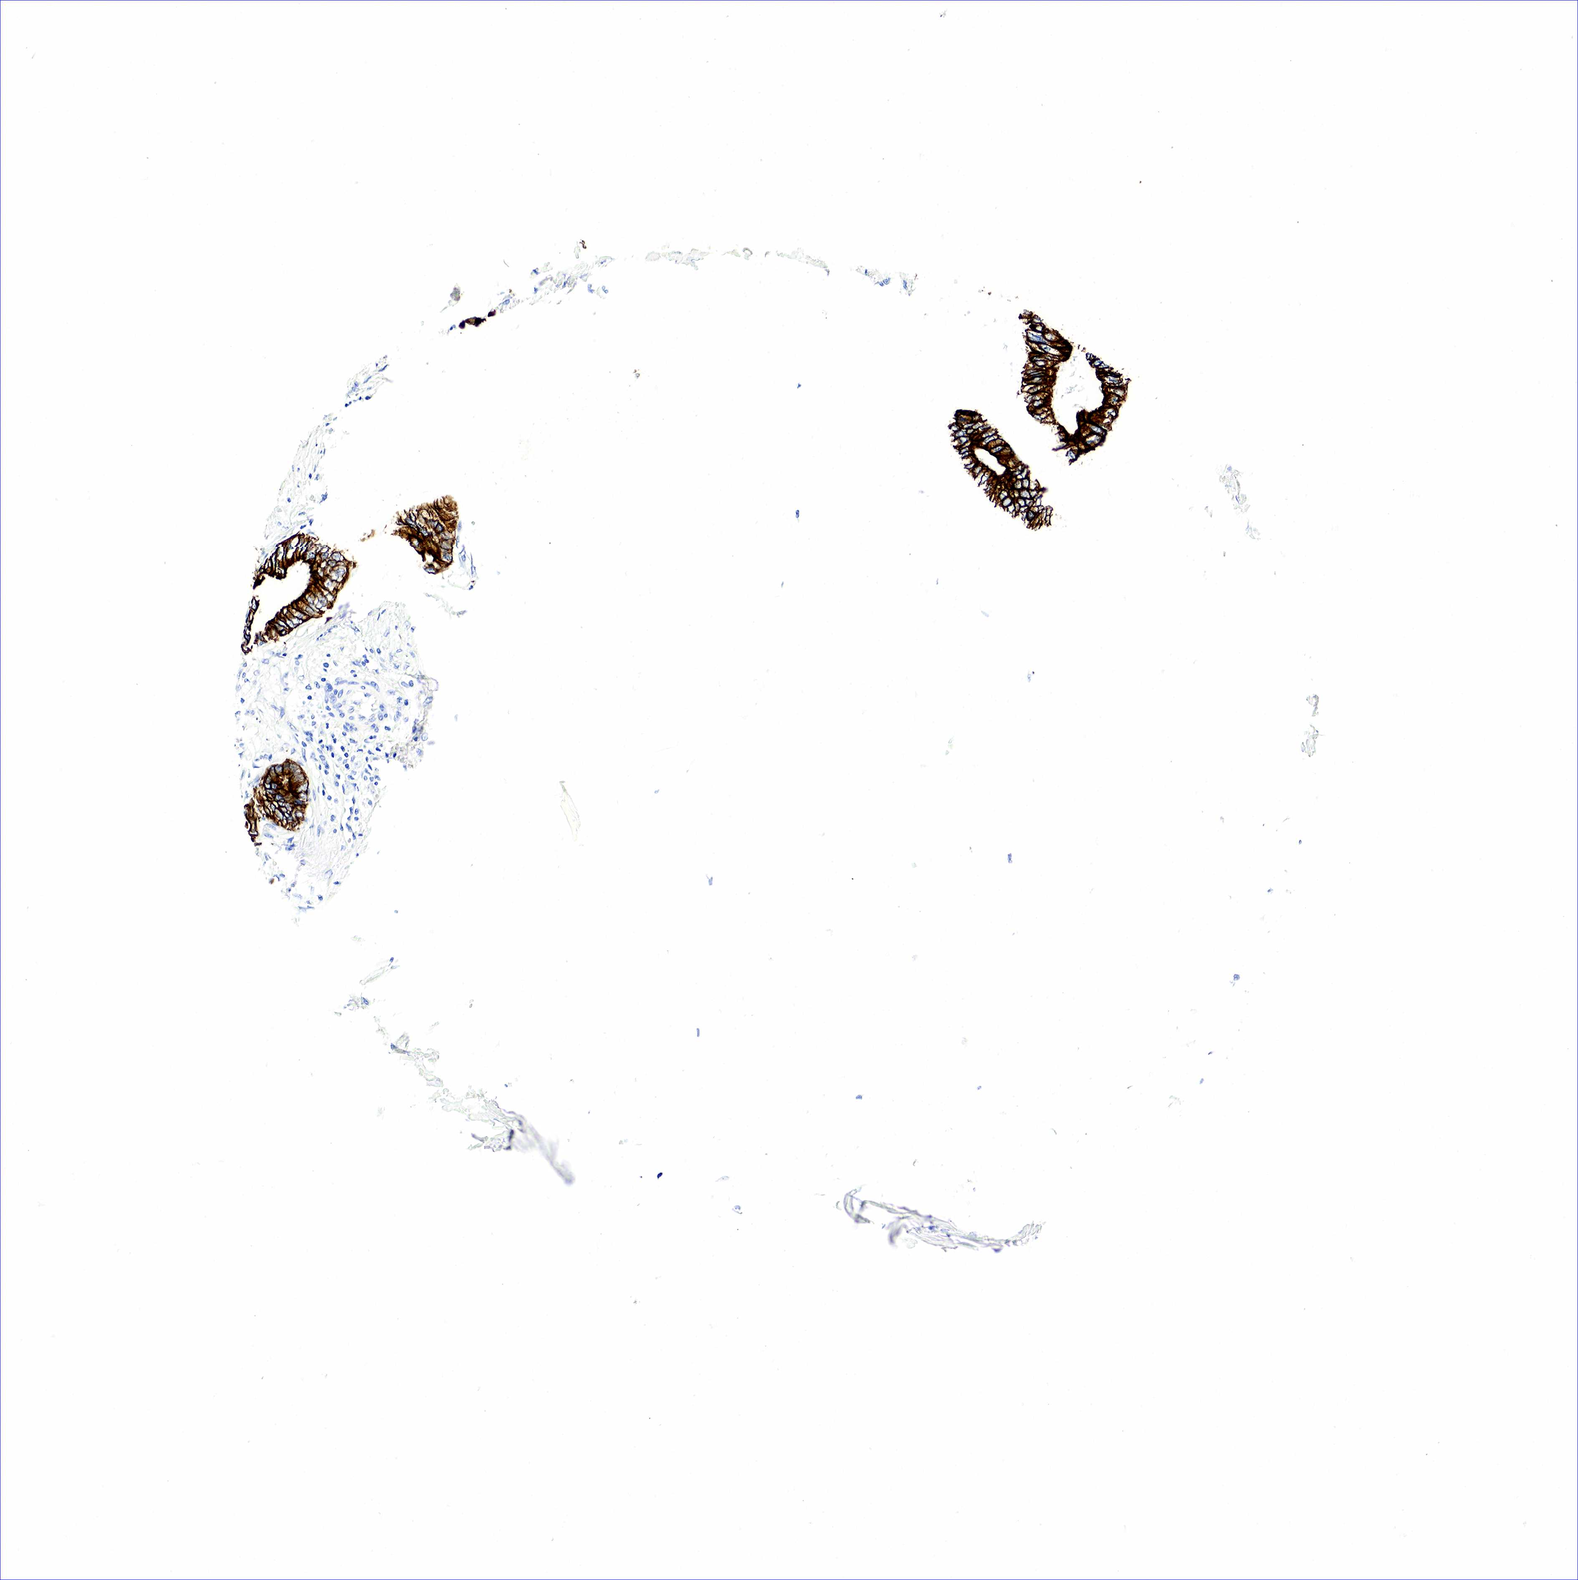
{"staining": {"intensity": "strong", "quantity": ">75%", "location": "cytoplasmic/membranous"}, "tissue": "pancreatic cancer", "cell_type": "Tumor cells", "image_type": "cancer", "snomed": [{"axis": "morphology", "description": "Adenocarcinoma, NOS"}, {"axis": "topography", "description": "Pancreas"}], "caption": "Strong cytoplasmic/membranous staining for a protein is seen in approximately >75% of tumor cells of adenocarcinoma (pancreatic) using immunohistochemistry.", "gene": "KRT18", "patient": {"sex": "female", "age": 66}}